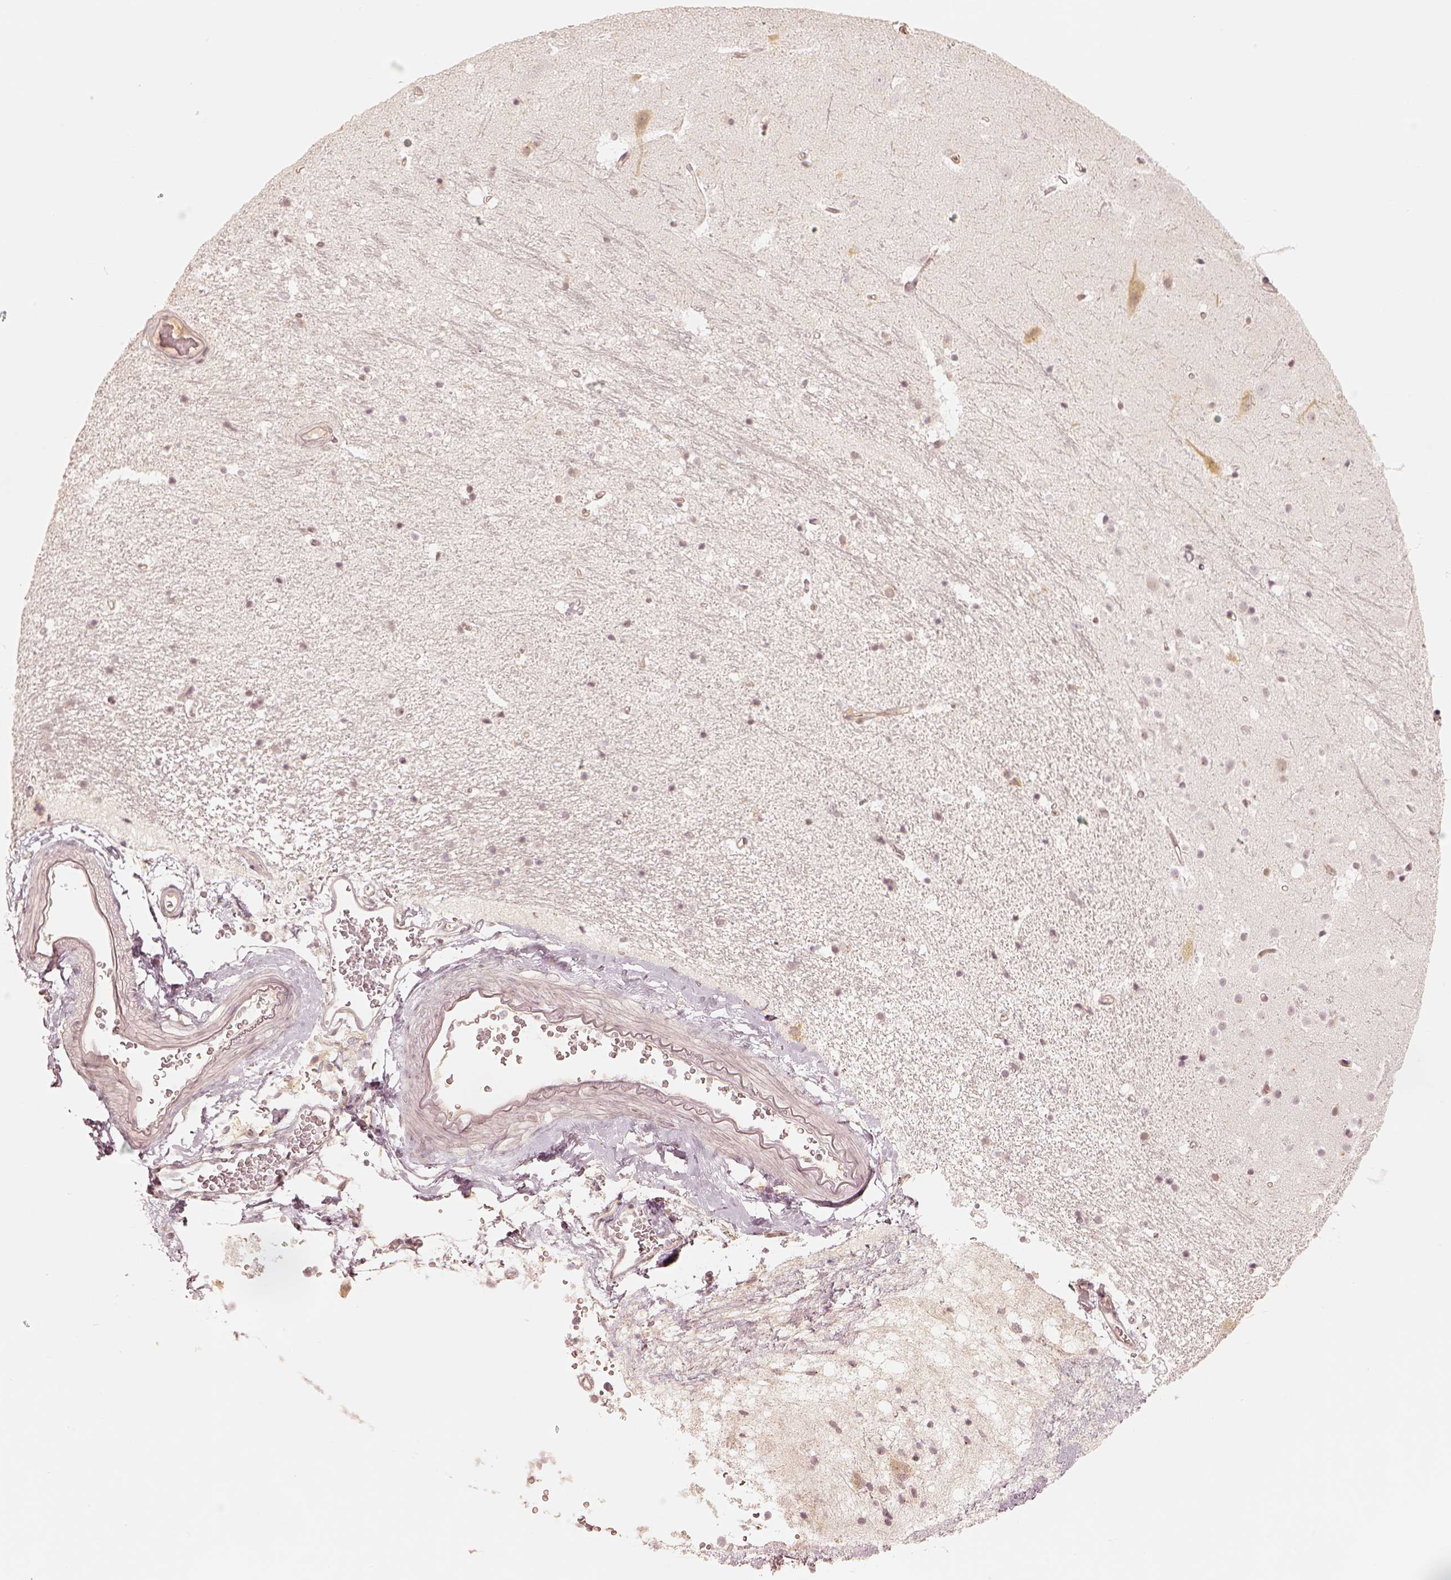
{"staining": {"intensity": "negative", "quantity": "none", "location": "none"}, "tissue": "hippocampus", "cell_type": "Glial cells", "image_type": "normal", "snomed": [{"axis": "morphology", "description": "Normal tissue, NOS"}, {"axis": "topography", "description": "Hippocampus"}], "caption": "IHC micrograph of normal human hippocampus stained for a protein (brown), which reveals no positivity in glial cells. (Brightfield microscopy of DAB (3,3'-diaminobenzidine) immunohistochemistry (IHC) at high magnification).", "gene": "GORASP2", "patient": {"sex": "male", "age": 44}}